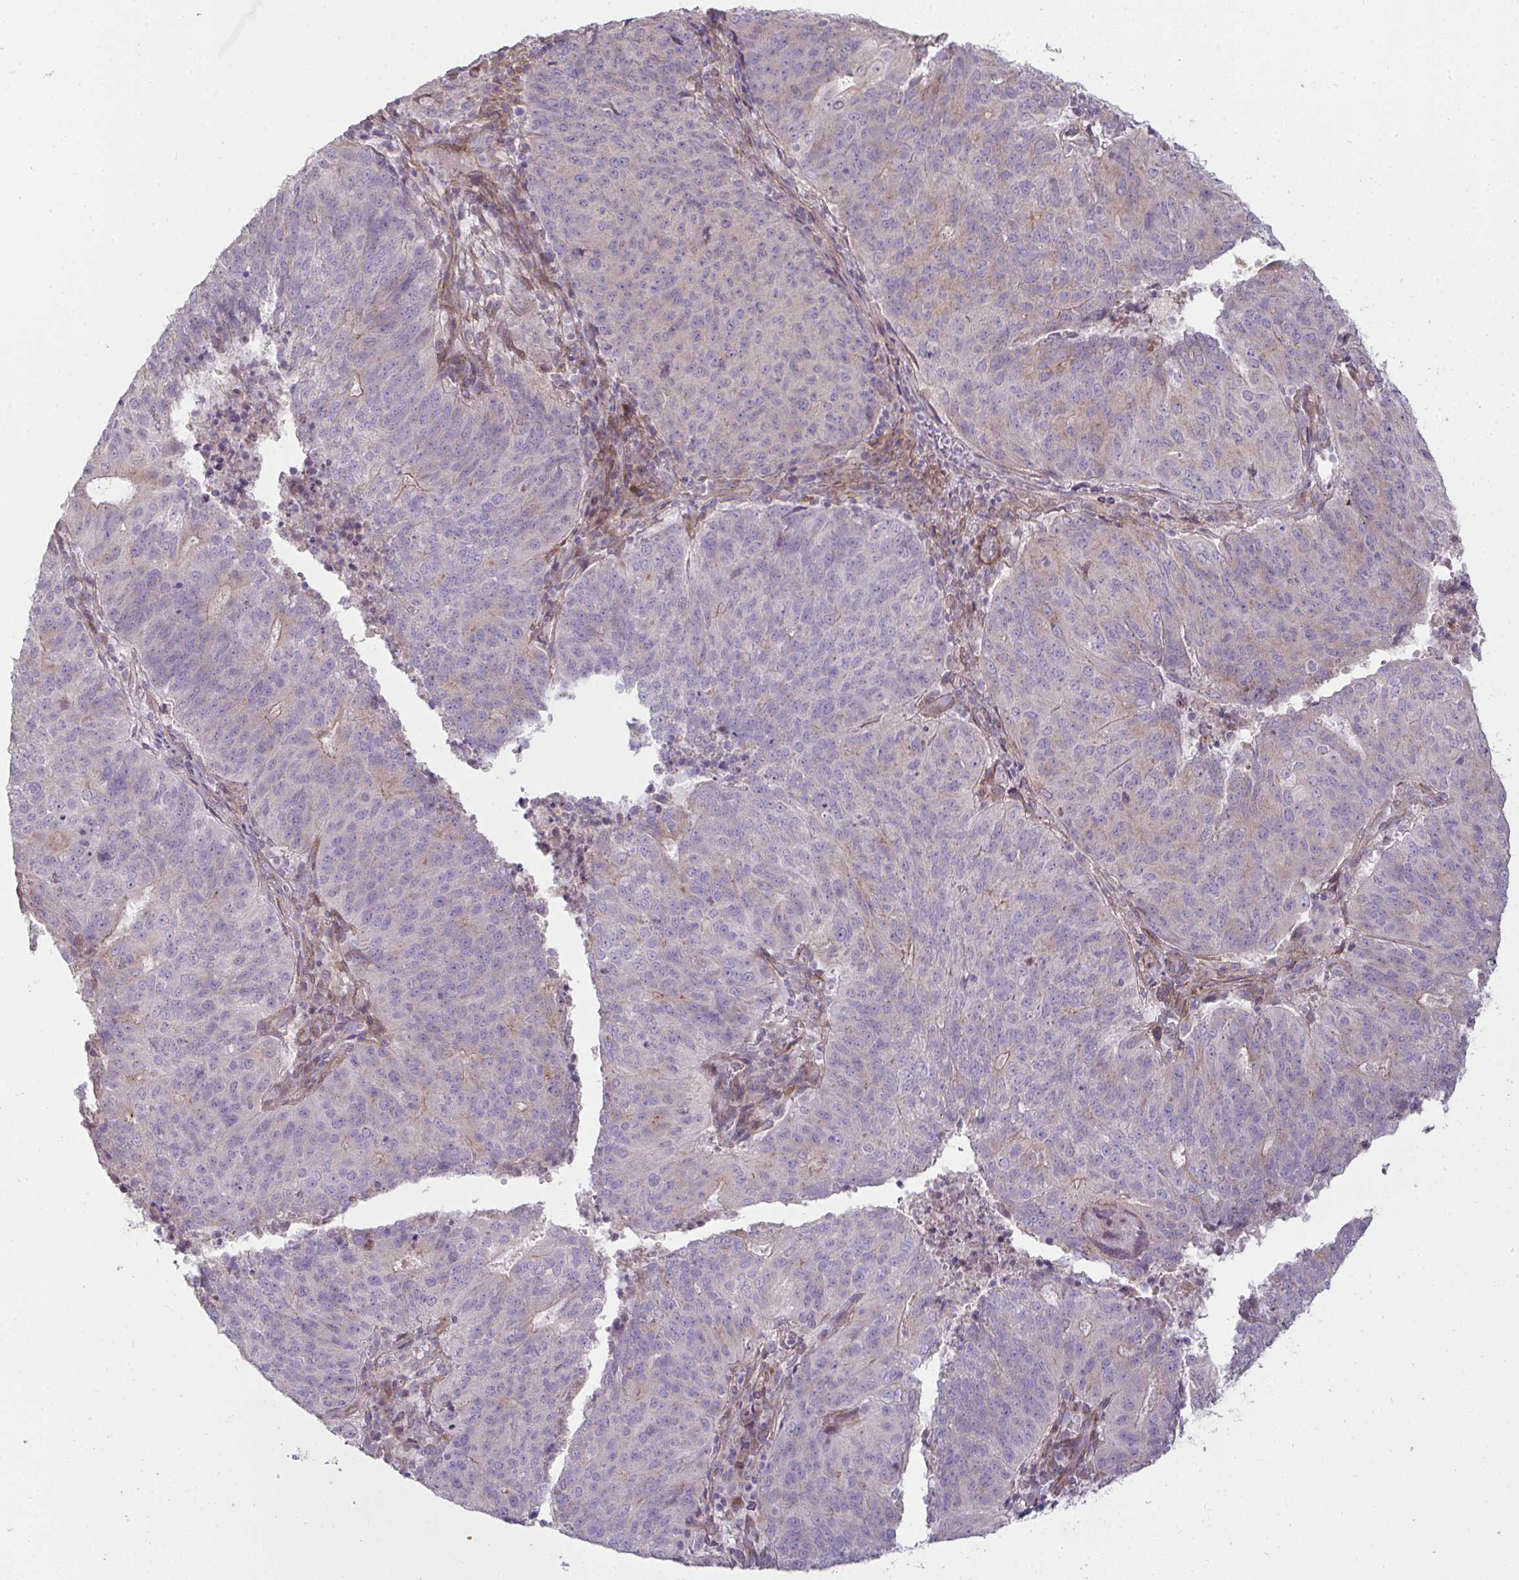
{"staining": {"intensity": "negative", "quantity": "none", "location": "none"}, "tissue": "endometrial cancer", "cell_type": "Tumor cells", "image_type": "cancer", "snomed": [{"axis": "morphology", "description": "Adenocarcinoma, NOS"}, {"axis": "topography", "description": "Endometrium"}], "caption": "The photomicrograph displays no staining of tumor cells in endometrial cancer (adenocarcinoma). The staining was performed using DAB to visualize the protein expression in brown, while the nuclei were stained in blue with hematoxylin (Magnification: 20x).", "gene": "SH2D1B", "patient": {"sex": "female", "age": 82}}